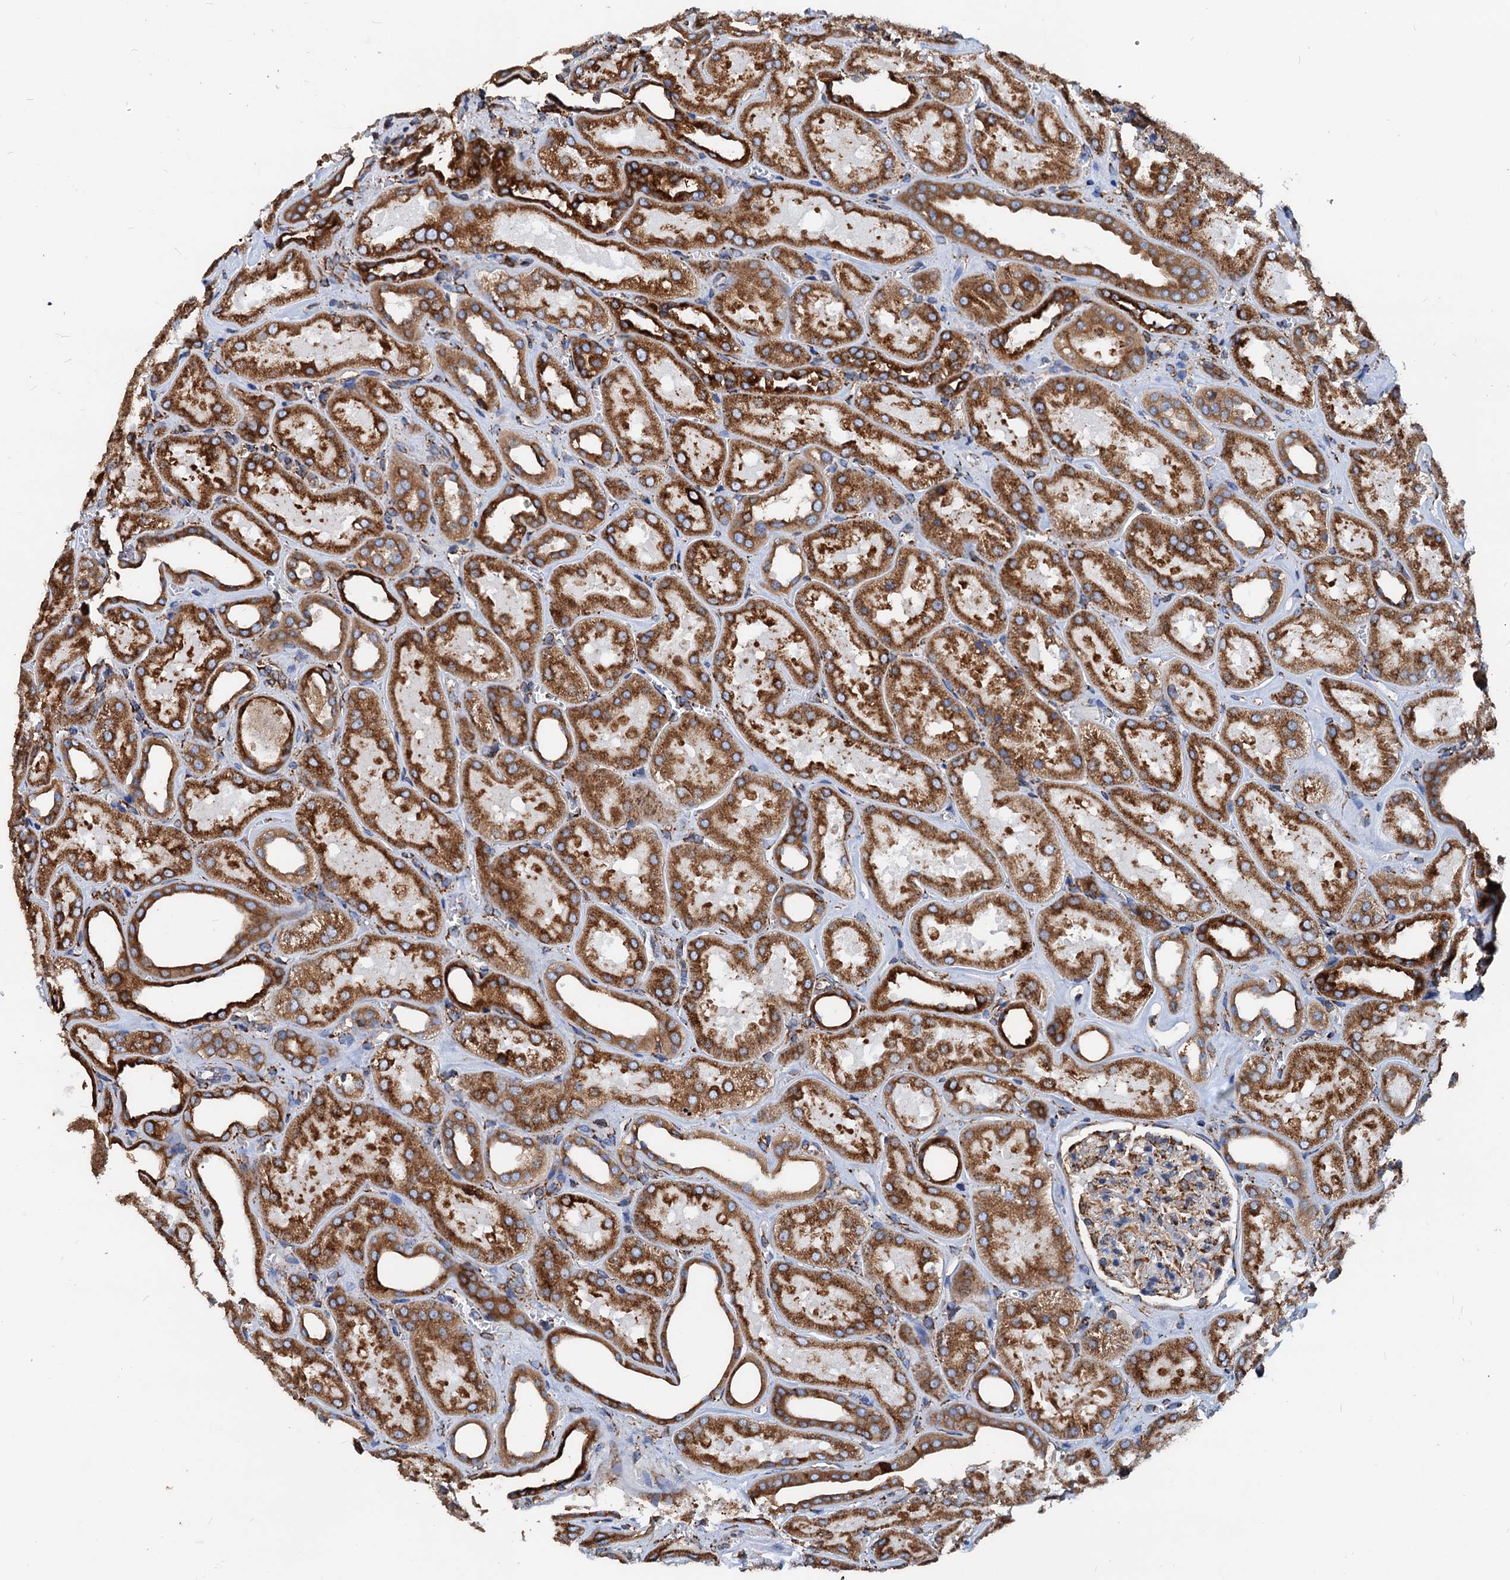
{"staining": {"intensity": "moderate", "quantity": "25%-75%", "location": "cytoplasmic/membranous"}, "tissue": "kidney", "cell_type": "Cells in glomeruli", "image_type": "normal", "snomed": [{"axis": "morphology", "description": "Normal tissue, NOS"}, {"axis": "morphology", "description": "Adenocarcinoma, NOS"}, {"axis": "topography", "description": "Kidney"}], "caption": "Normal kidney displays moderate cytoplasmic/membranous staining in about 25%-75% of cells in glomeruli, visualized by immunohistochemistry. The protein of interest is stained brown, and the nuclei are stained in blue (DAB (3,3'-diaminobenzidine) IHC with brightfield microscopy, high magnification).", "gene": "HSPA5", "patient": {"sex": "female", "age": 68}}